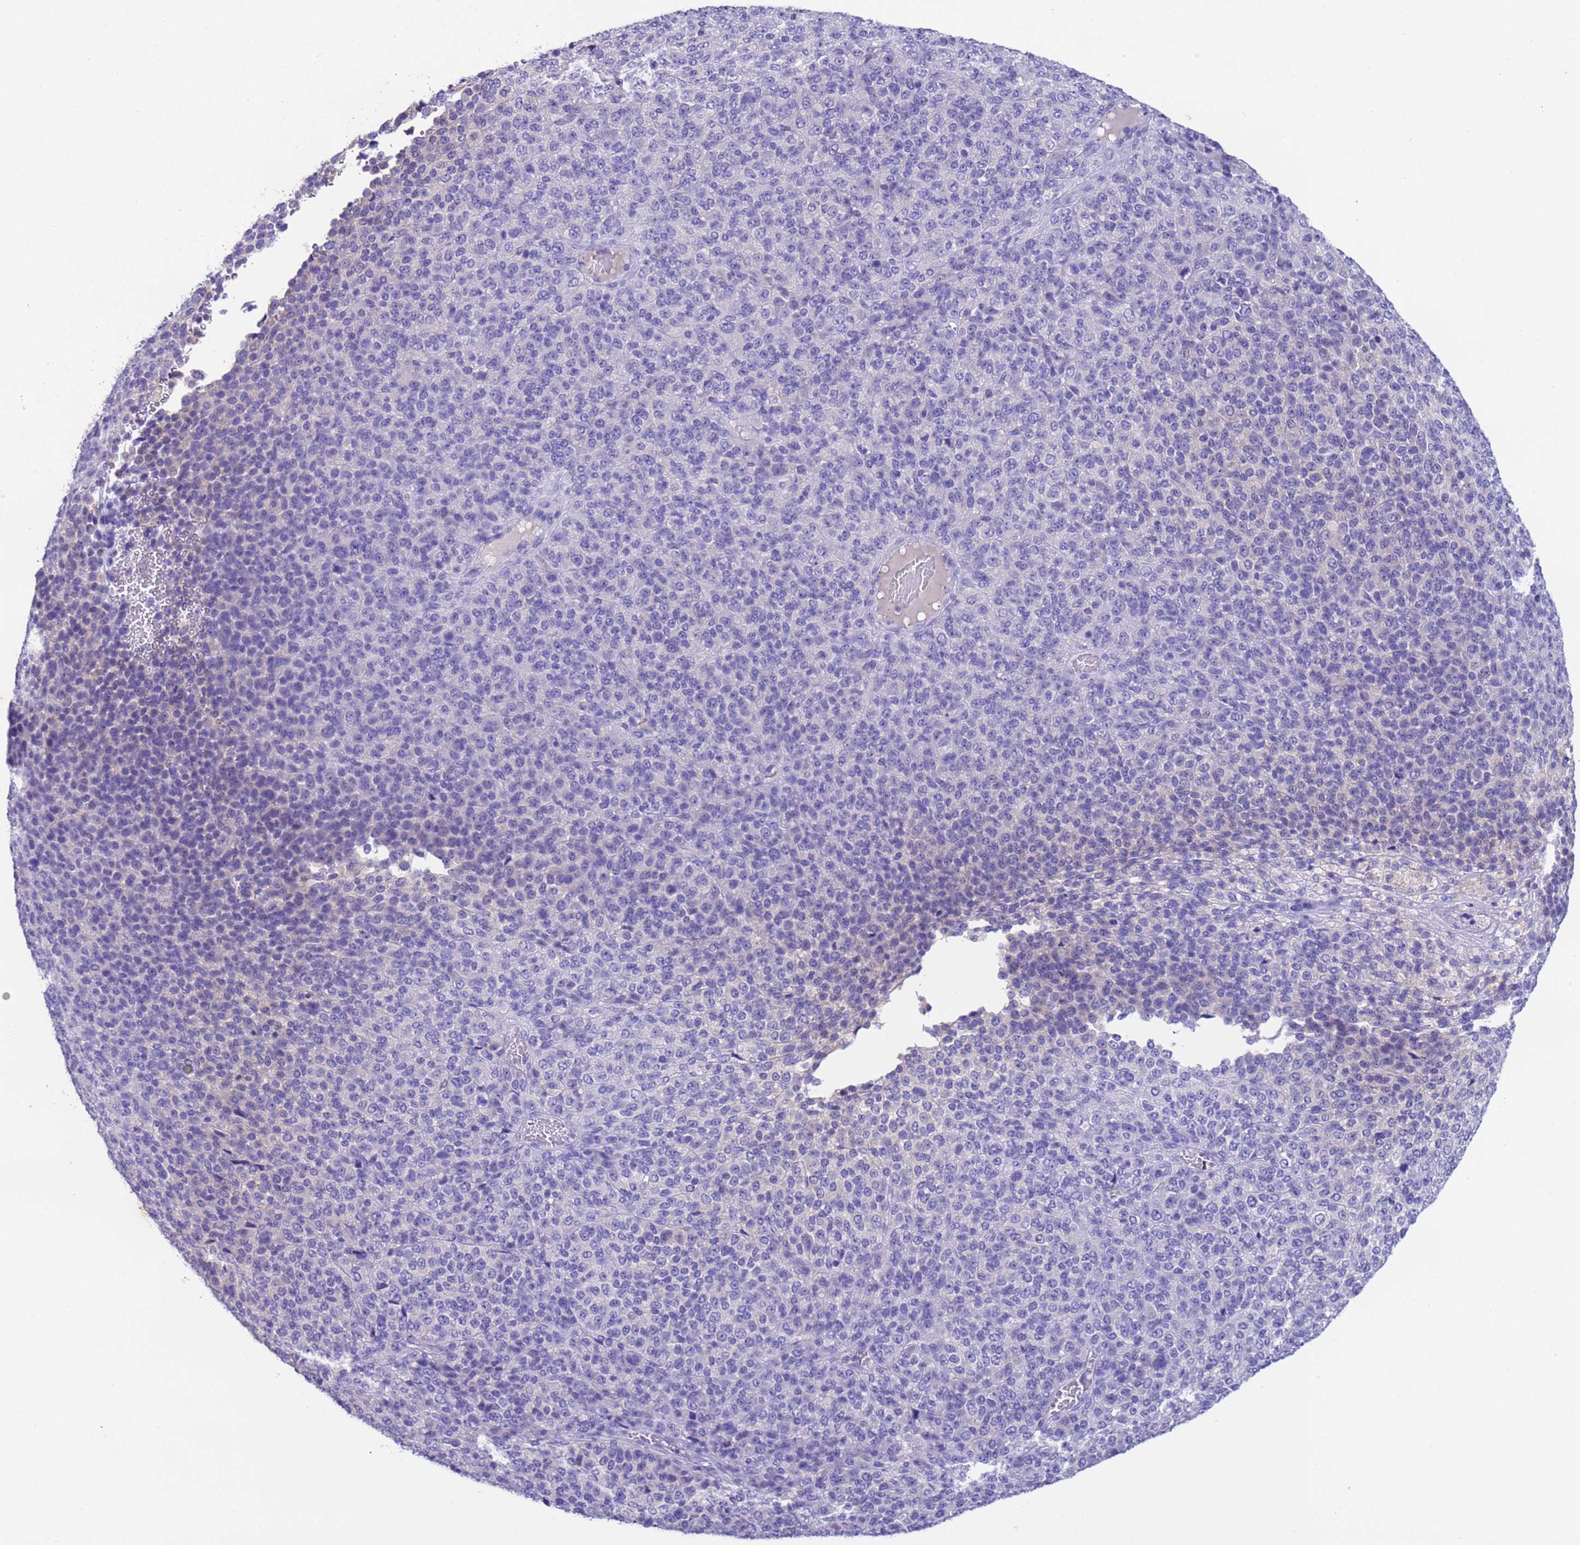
{"staining": {"intensity": "negative", "quantity": "none", "location": "none"}, "tissue": "melanoma", "cell_type": "Tumor cells", "image_type": "cancer", "snomed": [{"axis": "morphology", "description": "Malignant melanoma, Metastatic site"}, {"axis": "topography", "description": "Brain"}], "caption": "Immunohistochemistry (IHC) micrograph of neoplastic tissue: malignant melanoma (metastatic site) stained with DAB (3,3'-diaminobenzidine) demonstrates no significant protein expression in tumor cells. Brightfield microscopy of IHC stained with DAB (3,3'-diaminobenzidine) (brown) and hematoxylin (blue), captured at high magnification.", "gene": "USP38", "patient": {"sex": "female", "age": 56}}